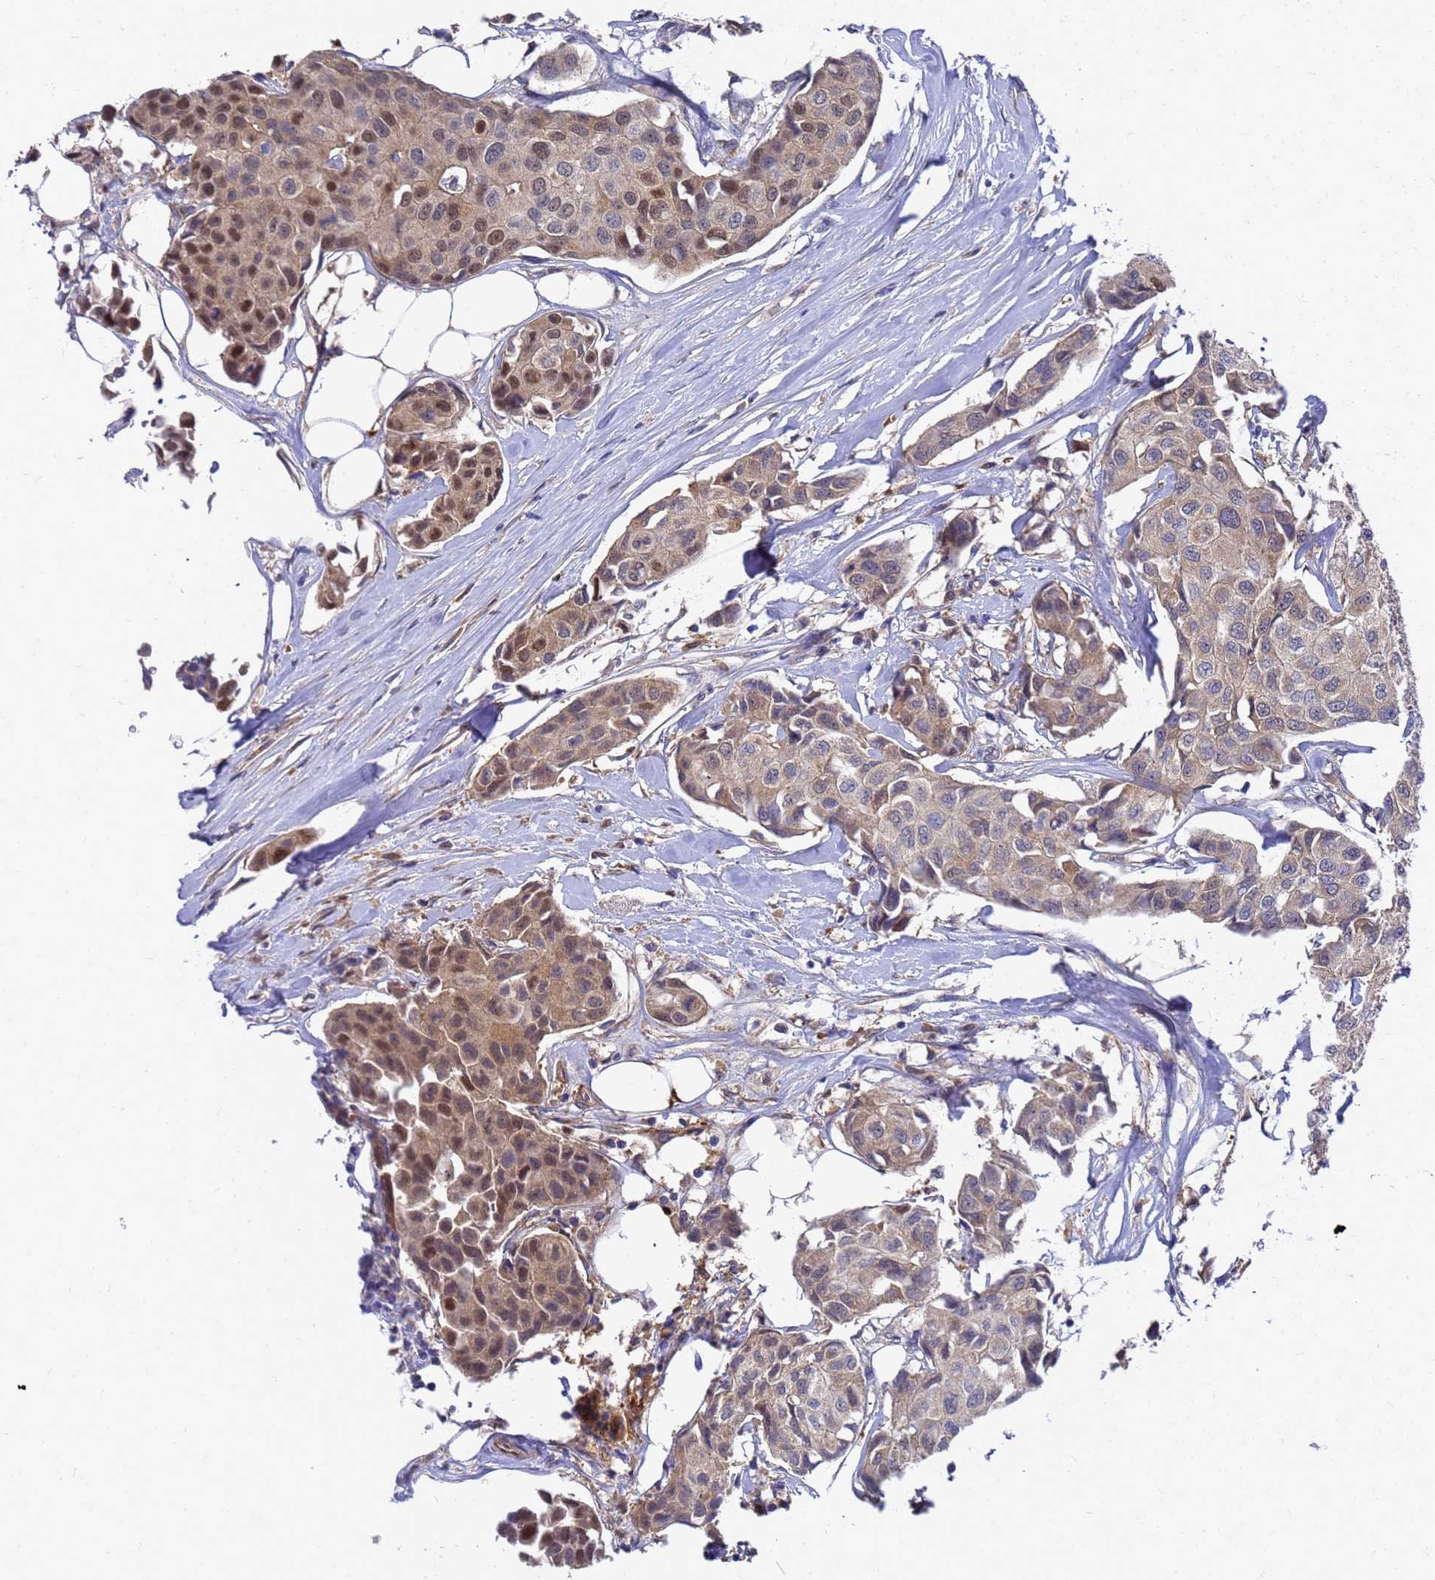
{"staining": {"intensity": "moderate", "quantity": "25%-75%", "location": "cytoplasmic/membranous,nuclear"}, "tissue": "breast cancer", "cell_type": "Tumor cells", "image_type": "cancer", "snomed": [{"axis": "morphology", "description": "Duct carcinoma"}, {"axis": "topography", "description": "Breast"}], "caption": "Moderate cytoplasmic/membranous and nuclear staining is appreciated in approximately 25%-75% of tumor cells in infiltrating ductal carcinoma (breast). The staining was performed using DAB to visualize the protein expression in brown, while the nuclei were stained in blue with hematoxylin (Magnification: 20x).", "gene": "SLC35E2B", "patient": {"sex": "female", "age": 80}}